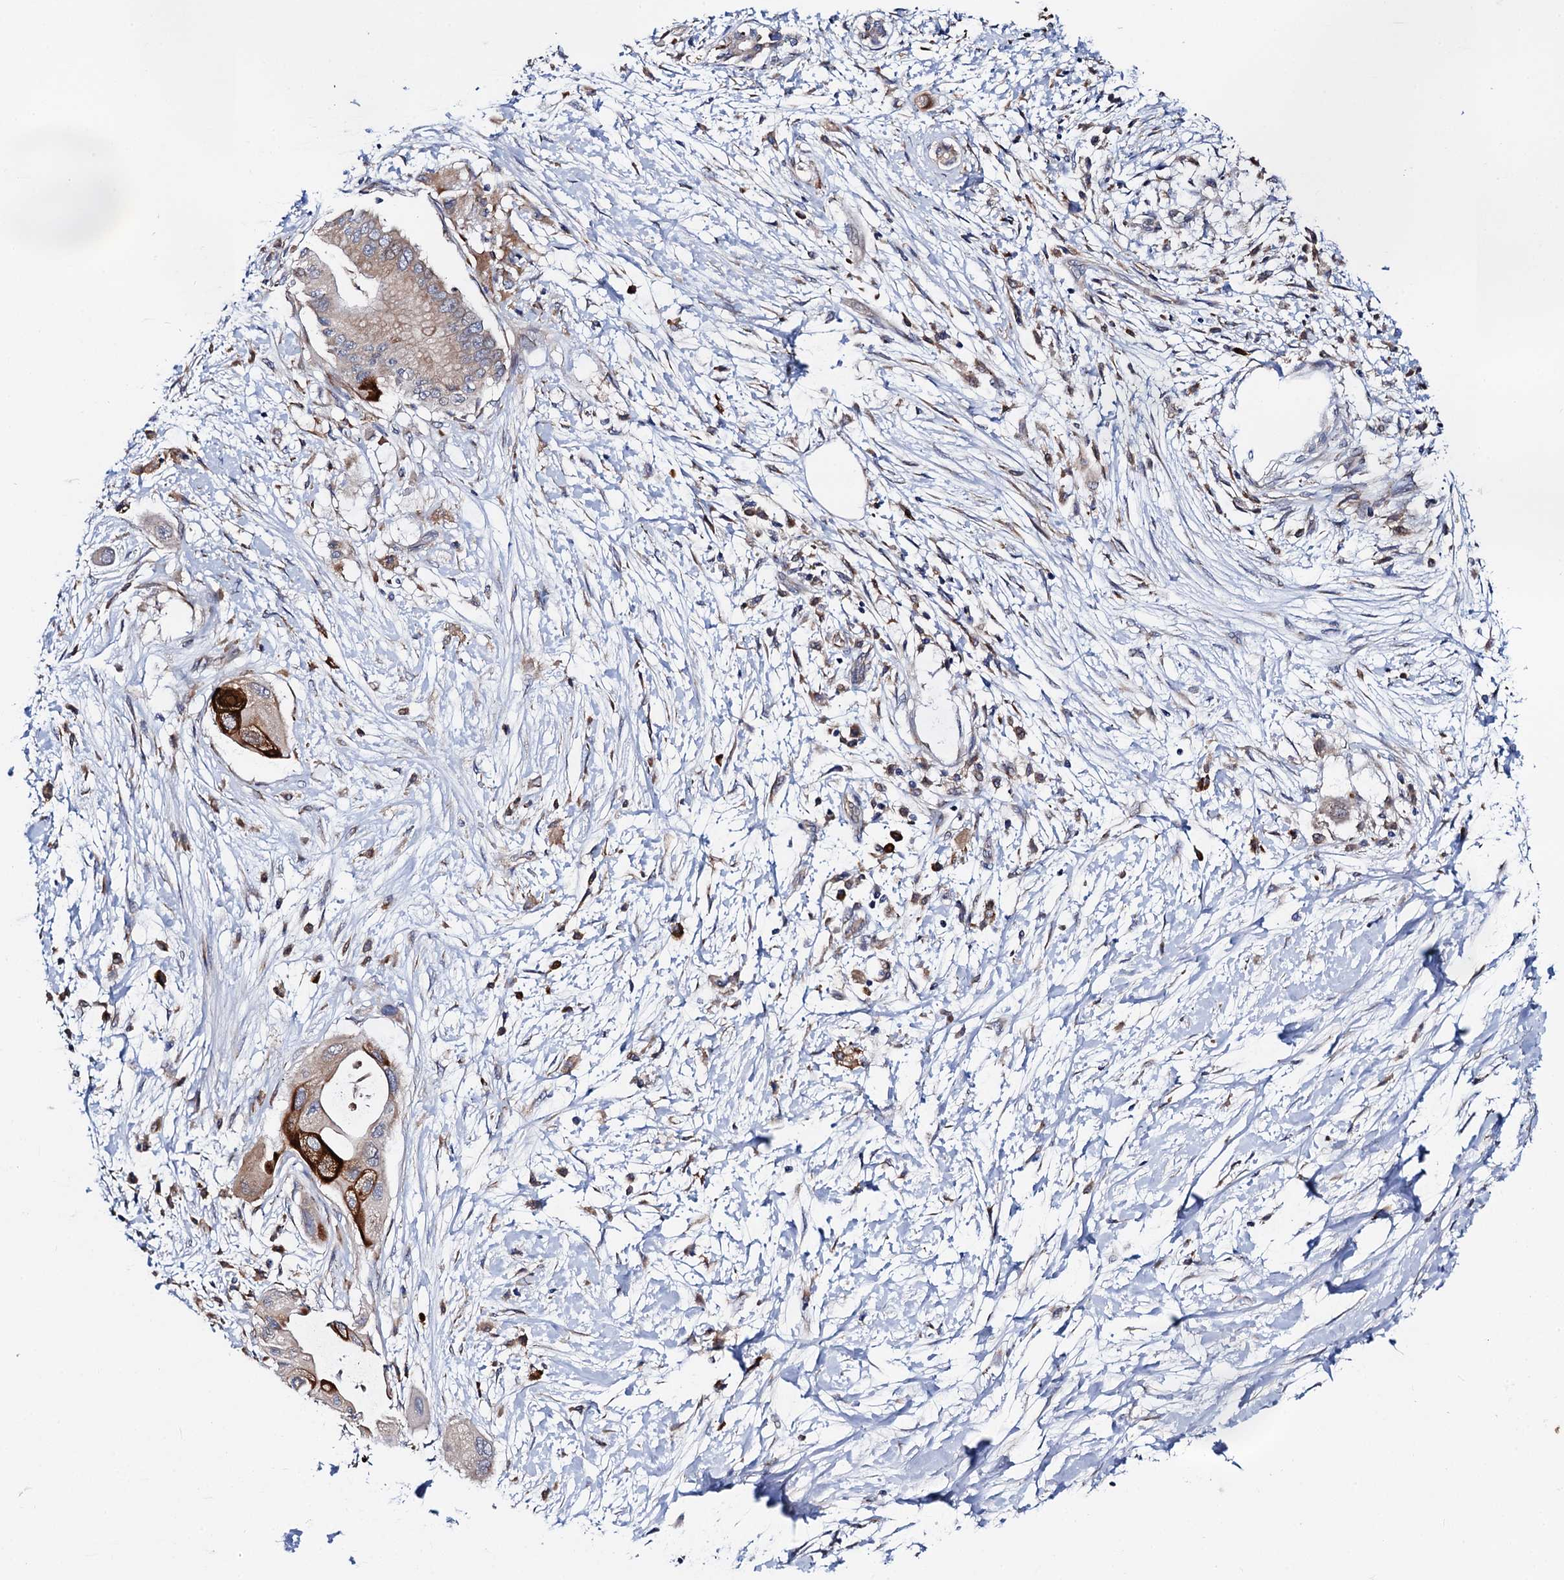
{"staining": {"intensity": "strong", "quantity": "<25%", "location": "cytoplasmic/membranous"}, "tissue": "pancreatic cancer", "cell_type": "Tumor cells", "image_type": "cancer", "snomed": [{"axis": "morphology", "description": "Adenocarcinoma, NOS"}, {"axis": "topography", "description": "Pancreas"}], "caption": "The image demonstrates immunohistochemical staining of adenocarcinoma (pancreatic). There is strong cytoplasmic/membranous staining is present in approximately <25% of tumor cells. (Brightfield microscopy of DAB IHC at high magnification).", "gene": "PGLS", "patient": {"sex": "male", "age": 68}}